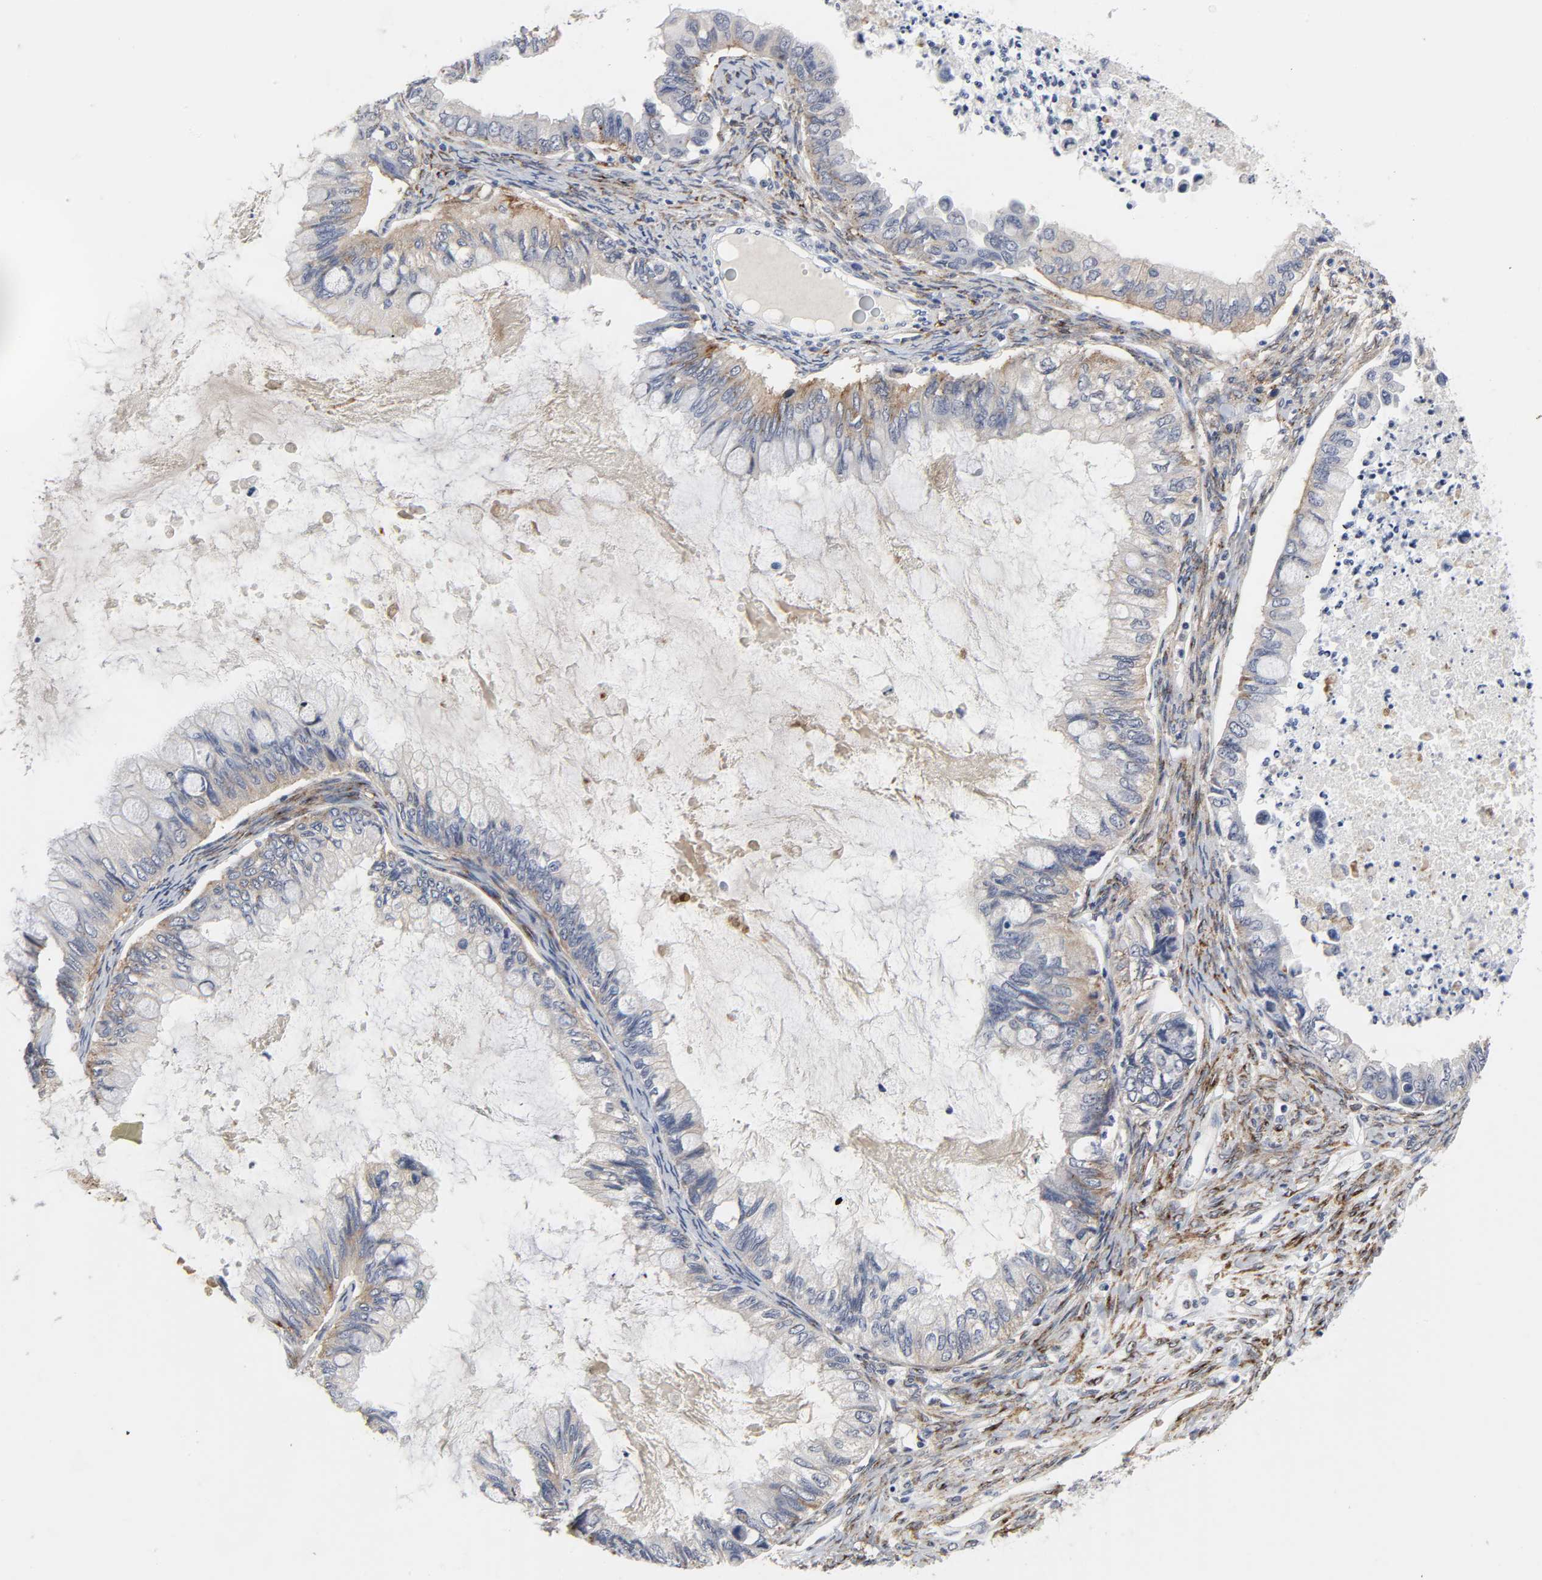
{"staining": {"intensity": "weak", "quantity": "25%-75%", "location": "cytoplasmic/membranous"}, "tissue": "ovarian cancer", "cell_type": "Tumor cells", "image_type": "cancer", "snomed": [{"axis": "morphology", "description": "Cystadenocarcinoma, mucinous, NOS"}, {"axis": "topography", "description": "Ovary"}], "caption": "This histopathology image demonstrates IHC staining of human ovarian mucinous cystadenocarcinoma, with low weak cytoplasmic/membranous positivity in about 25%-75% of tumor cells.", "gene": "LRP1", "patient": {"sex": "female", "age": 80}}